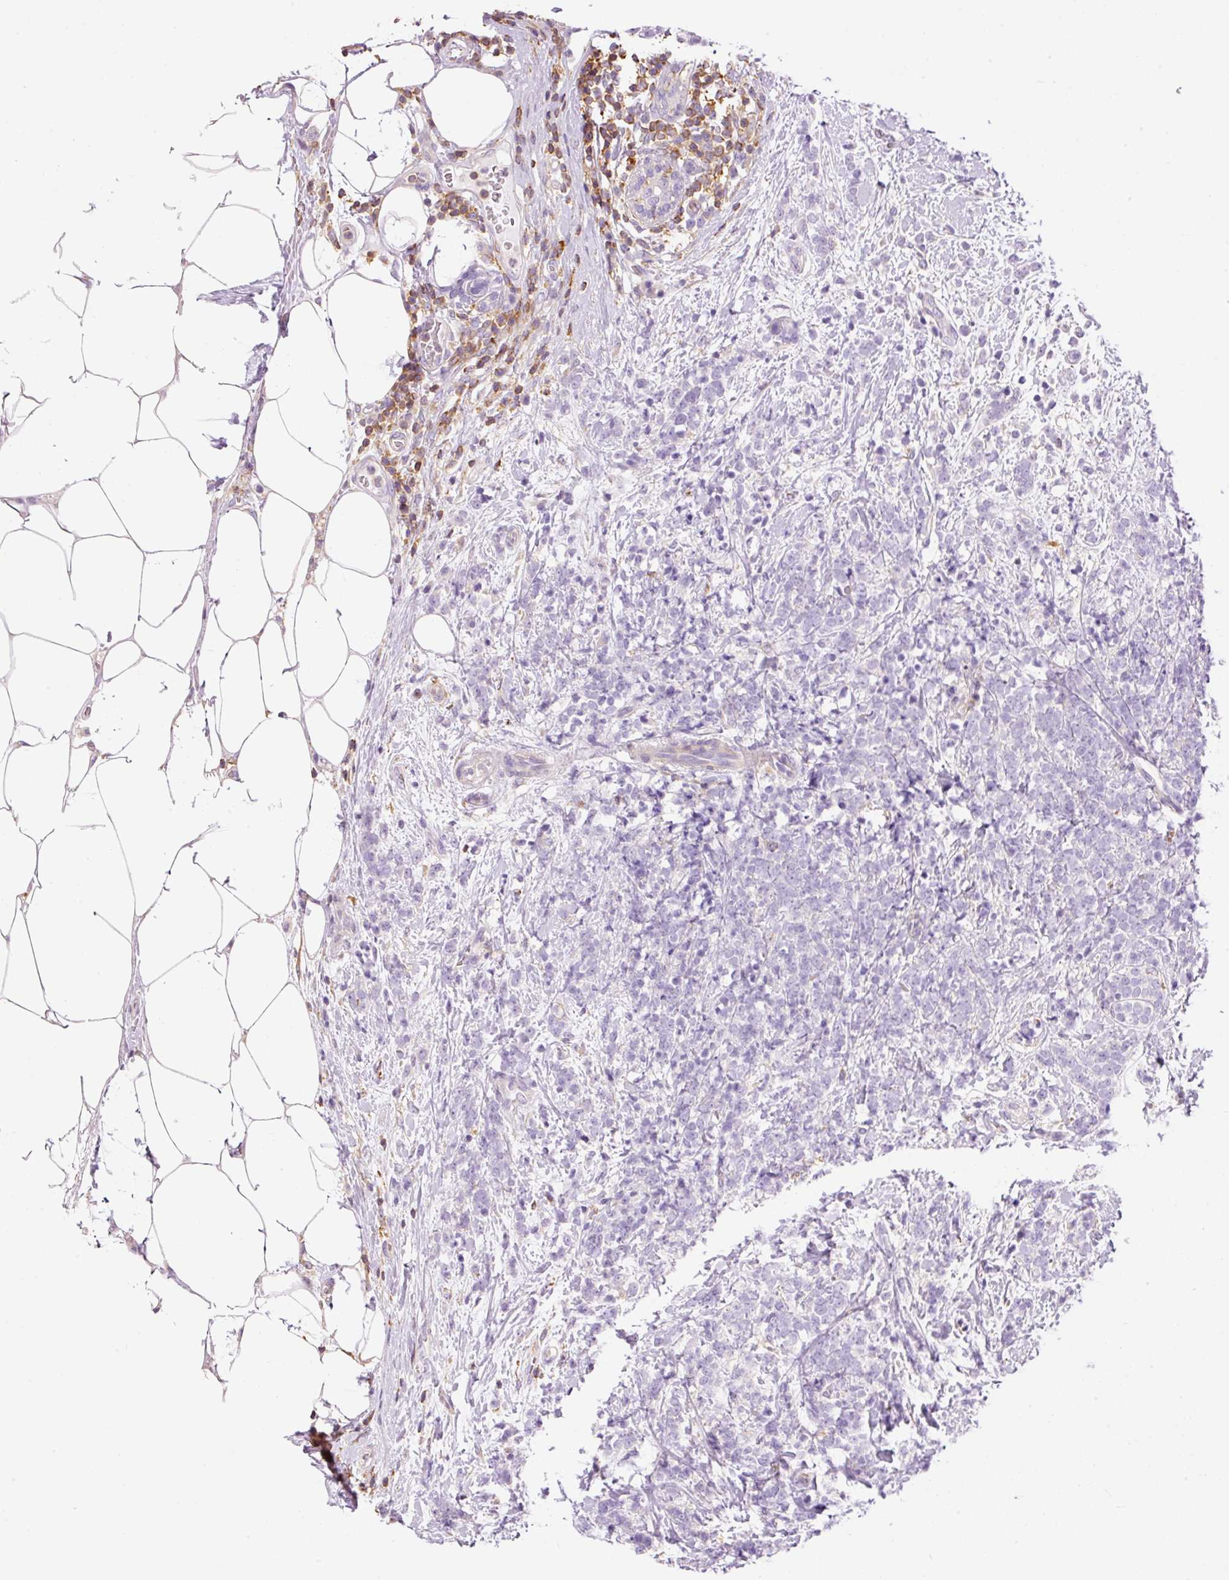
{"staining": {"intensity": "negative", "quantity": "none", "location": "none"}, "tissue": "breast cancer", "cell_type": "Tumor cells", "image_type": "cancer", "snomed": [{"axis": "morphology", "description": "Lobular carcinoma"}, {"axis": "topography", "description": "Breast"}], "caption": "This histopathology image is of lobular carcinoma (breast) stained with IHC to label a protein in brown with the nuclei are counter-stained blue. There is no expression in tumor cells.", "gene": "DOK6", "patient": {"sex": "female", "age": 58}}